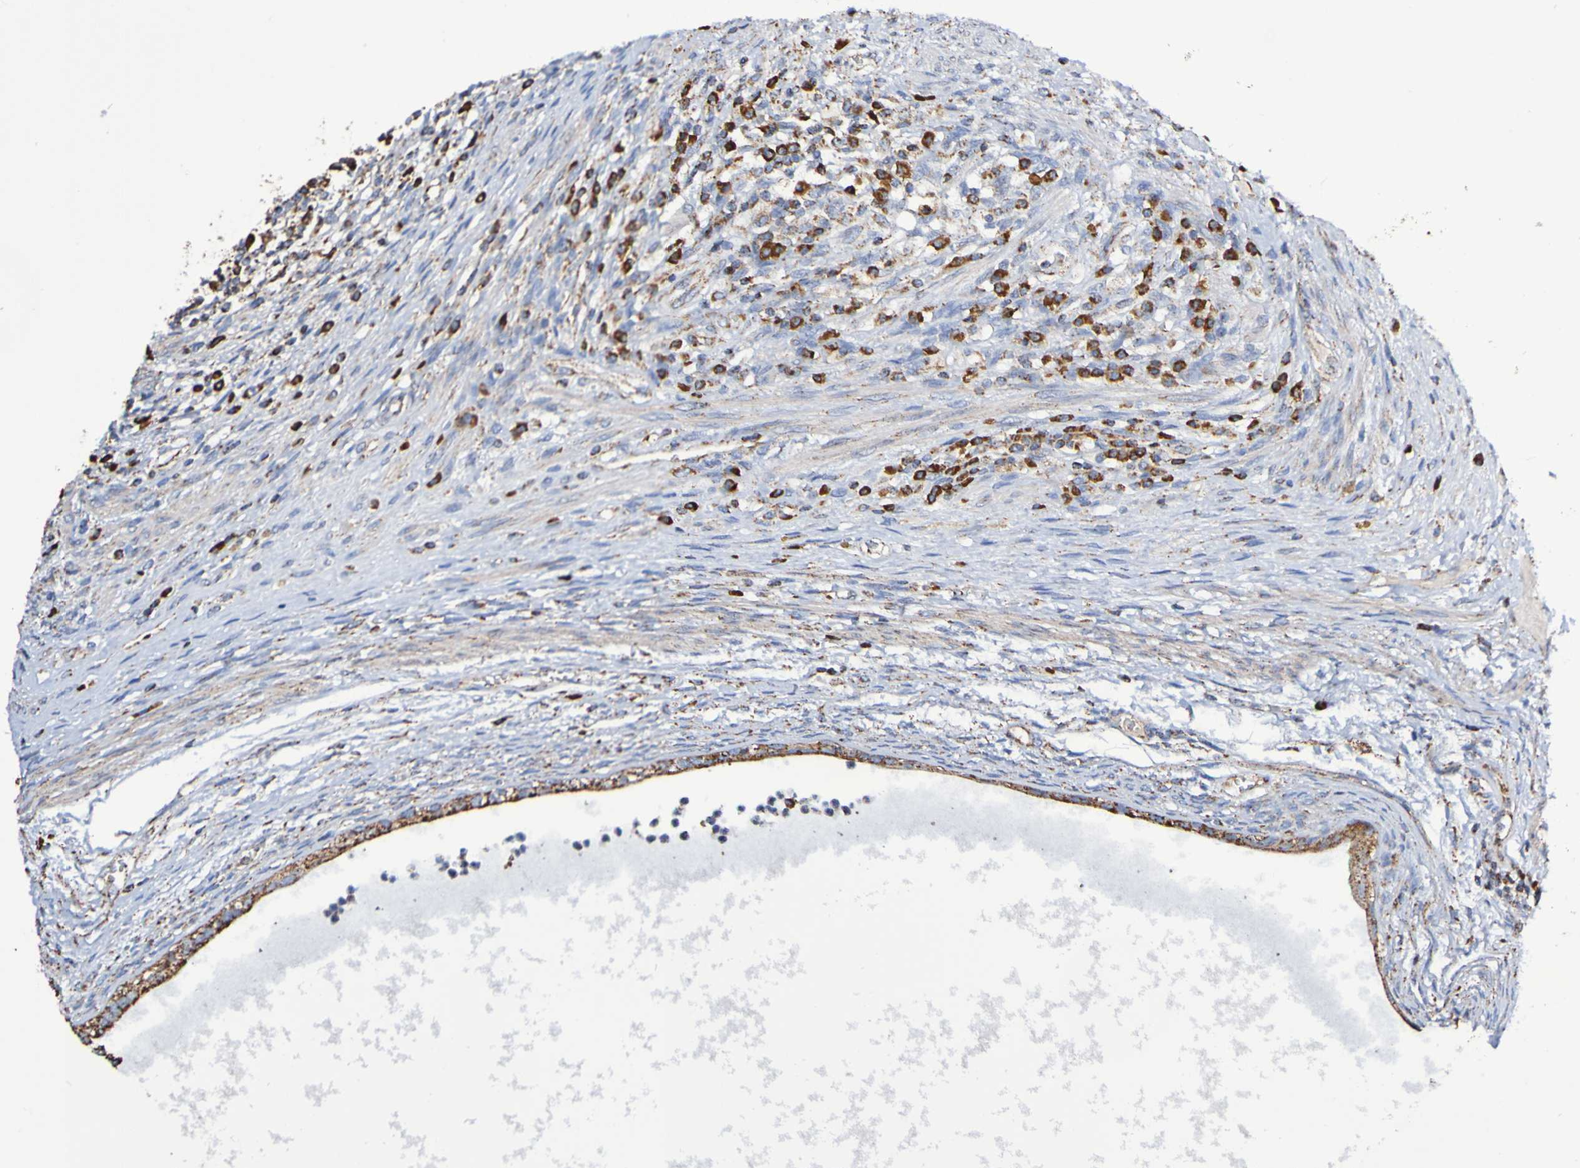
{"staining": {"intensity": "moderate", "quantity": ">75%", "location": "cytoplasmic/membranous"}, "tissue": "testis cancer", "cell_type": "Tumor cells", "image_type": "cancer", "snomed": [{"axis": "morphology", "description": "Carcinoma, Embryonal, NOS"}, {"axis": "topography", "description": "Testis"}], "caption": "This micrograph demonstrates testis cancer stained with immunohistochemistry to label a protein in brown. The cytoplasmic/membranous of tumor cells show moderate positivity for the protein. Nuclei are counter-stained blue.", "gene": "IL18R1", "patient": {"sex": "male", "age": 26}}